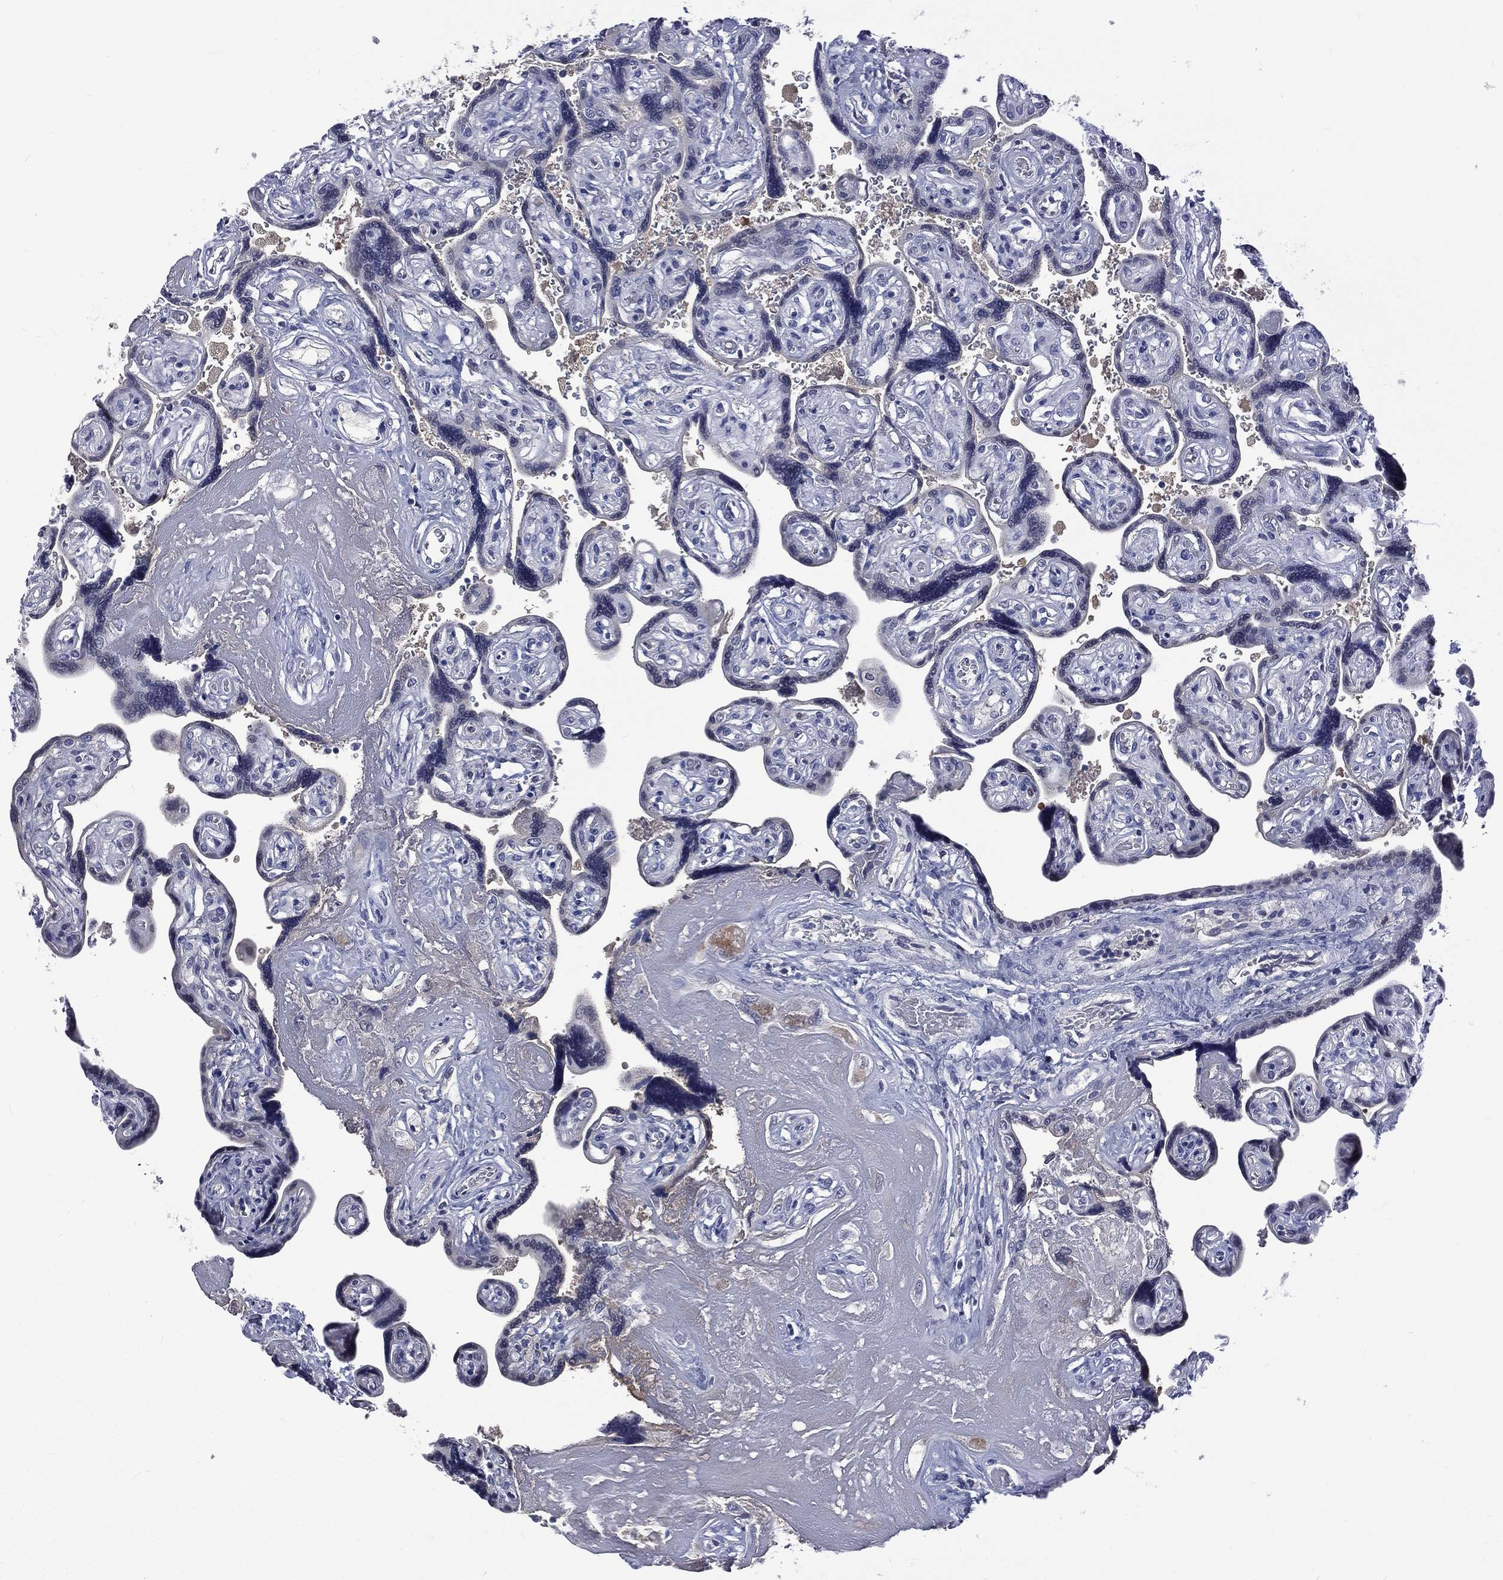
{"staining": {"intensity": "negative", "quantity": "none", "location": "none"}, "tissue": "placenta", "cell_type": "Decidual cells", "image_type": "normal", "snomed": [{"axis": "morphology", "description": "Normal tissue, NOS"}, {"axis": "topography", "description": "Placenta"}], "caption": "Decidual cells show no significant protein staining in benign placenta. (Stains: DAB IHC with hematoxylin counter stain, Microscopy: brightfield microscopy at high magnification).", "gene": "CA12", "patient": {"sex": "female", "age": 32}}